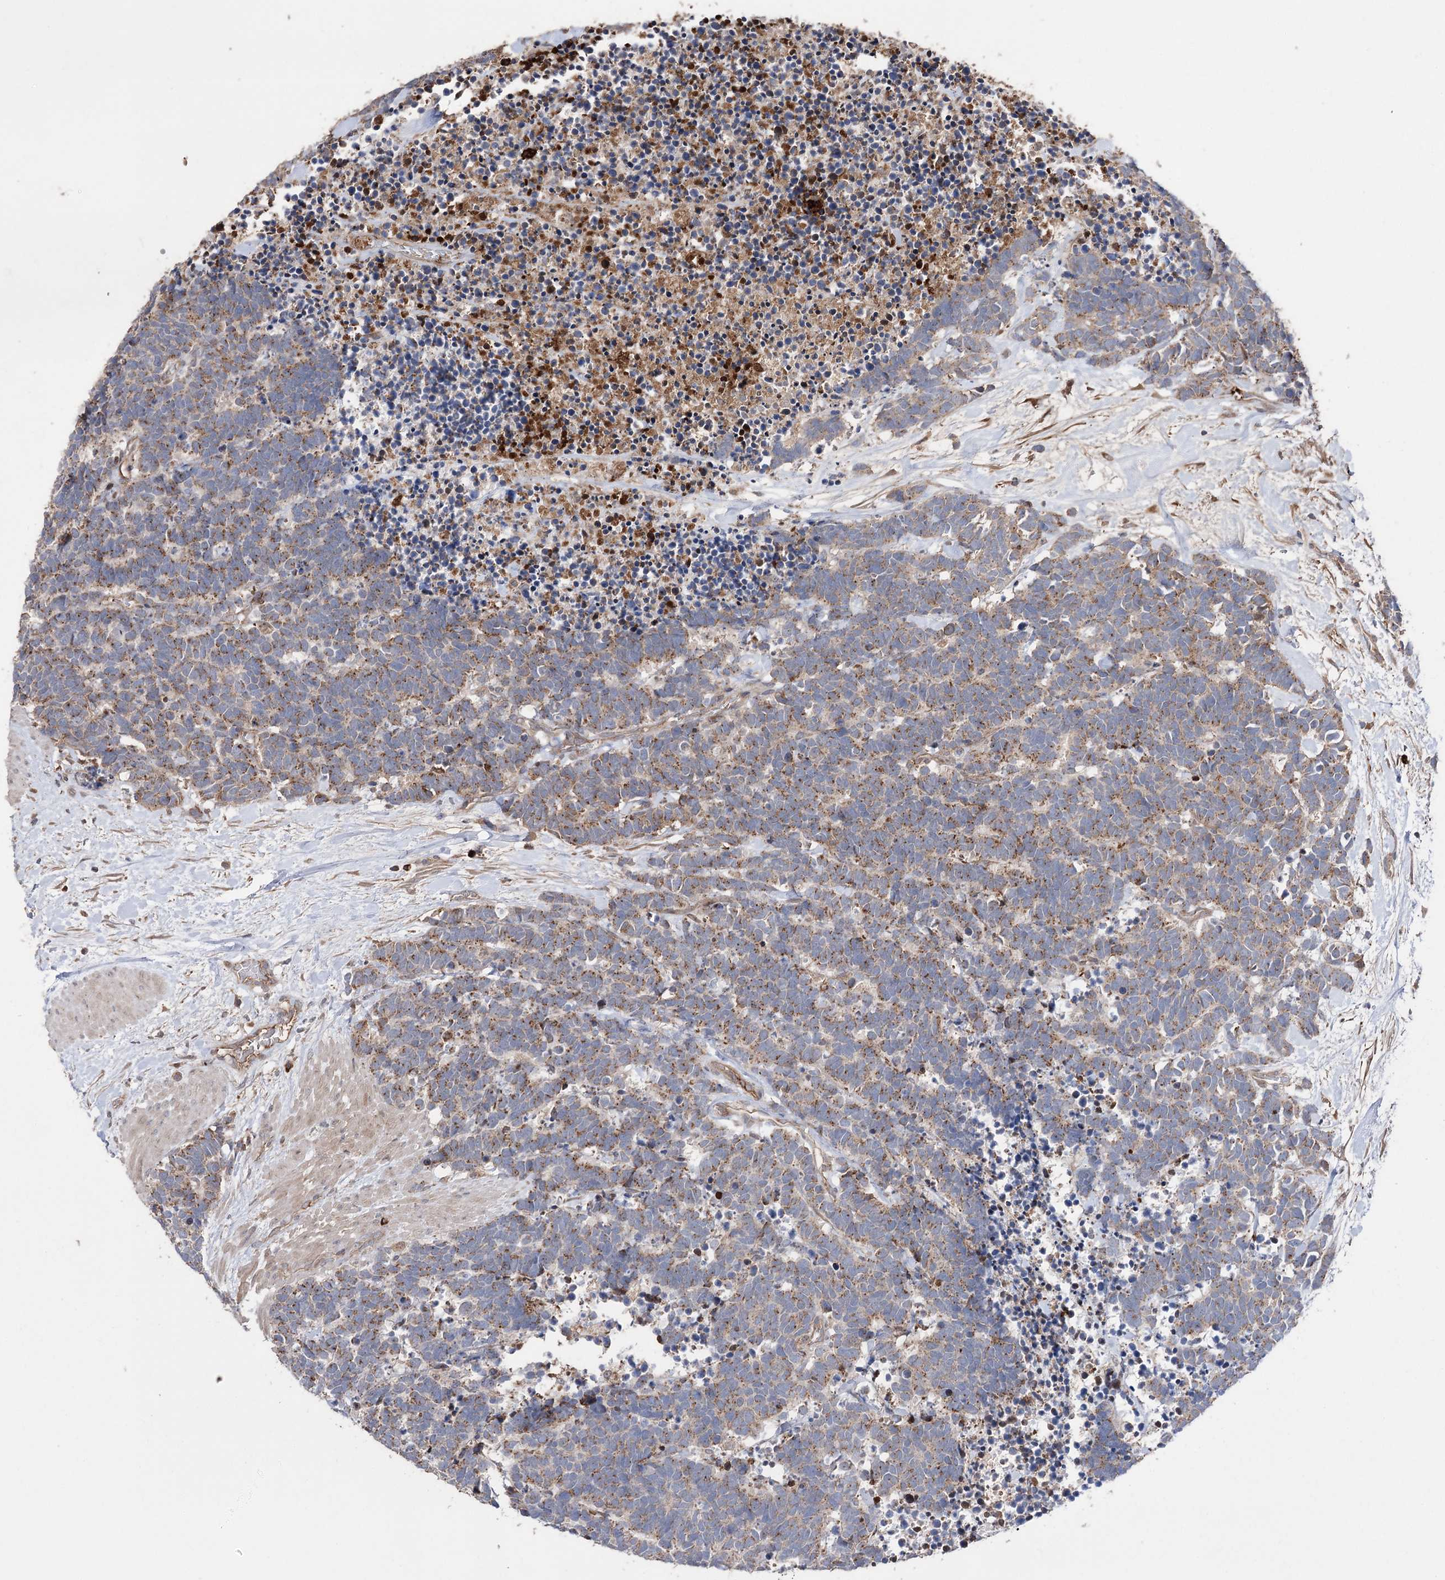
{"staining": {"intensity": "moderate", "quantity": ">75%", "location": "cytoplasmic/membranous"}, "tissue": "carcinoid", "cell_type": "Tumor cells", "image_type": "cancer", "snomed": [{"axis": "morphology", "description": "Carcinoma, NOS"}, {"axis": "morphology", "description": "Carcinoid, malignant, NOS"}, {"axis": "topography", "description": "Urinary bladder"}], "caption": "Protein expression analysis of human carcinoid (malignant) reveals moderate cytoplasmic/membranous positivity in about >75% of tumor cells.", "gene": "OTUD1", "patient": {"sex": "male", "age": 57}}